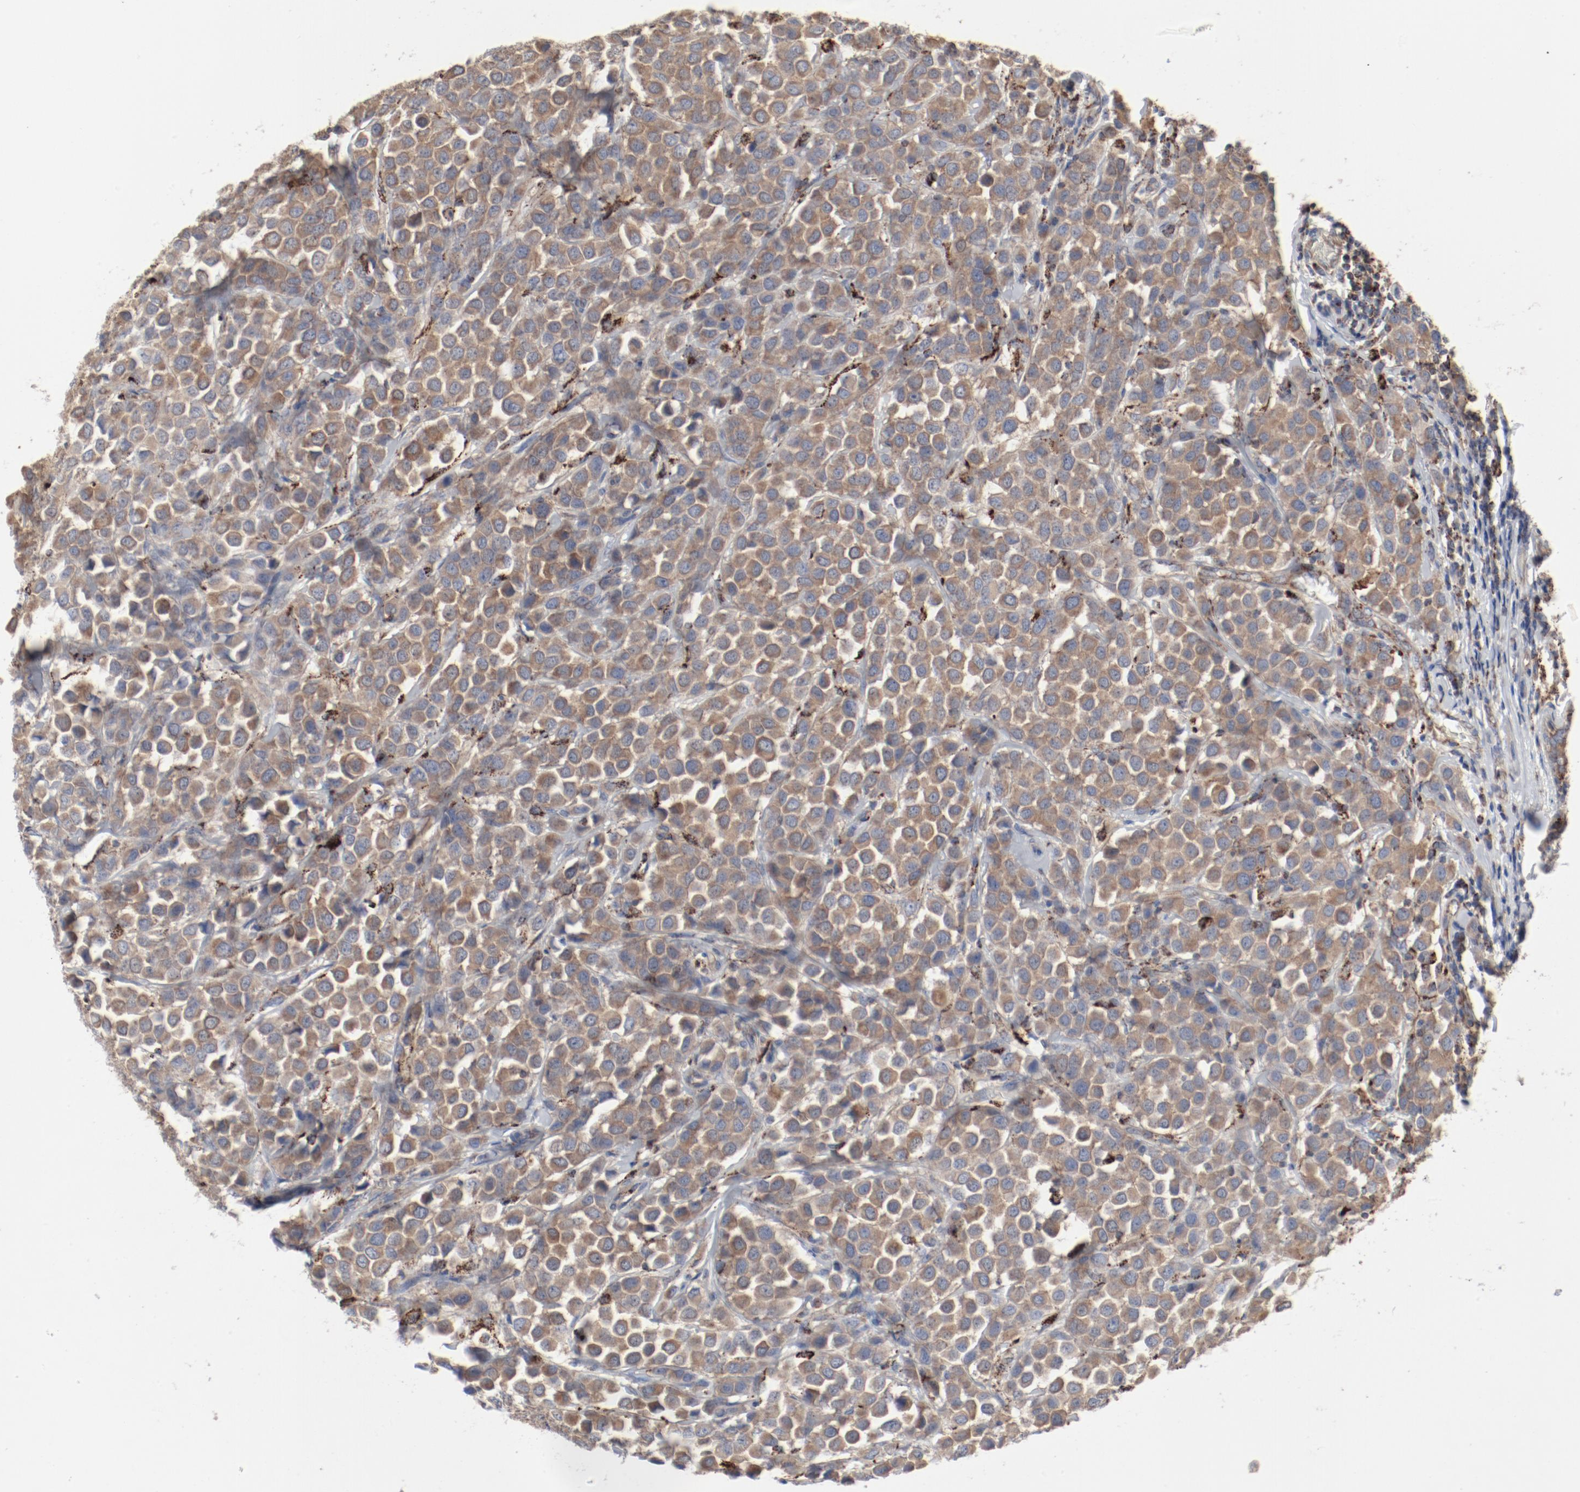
{"staining": {"intensity": "weak", "quantity": ">75%", "location": "cytoplasmic/membranous"}, "tissue": "breast cancer", "cell_type": "Tumor cells", "image_type": "cancer", "snomed": [{"axis": "morphology", "description": "Duct carcinoma"}, {"axis": "topography", "description": "Breast"}], "caption": "Immunohistochemistry (DAB (3,3'-diaminobenzidine)) staining of human breast infiltrating ductal carcinoma displays weak cytoplasmic/membranous protein expression in approximately >75% of tumor cells.", "gene": "SETD3", "patient": {"sex": "female", "age": 61}}